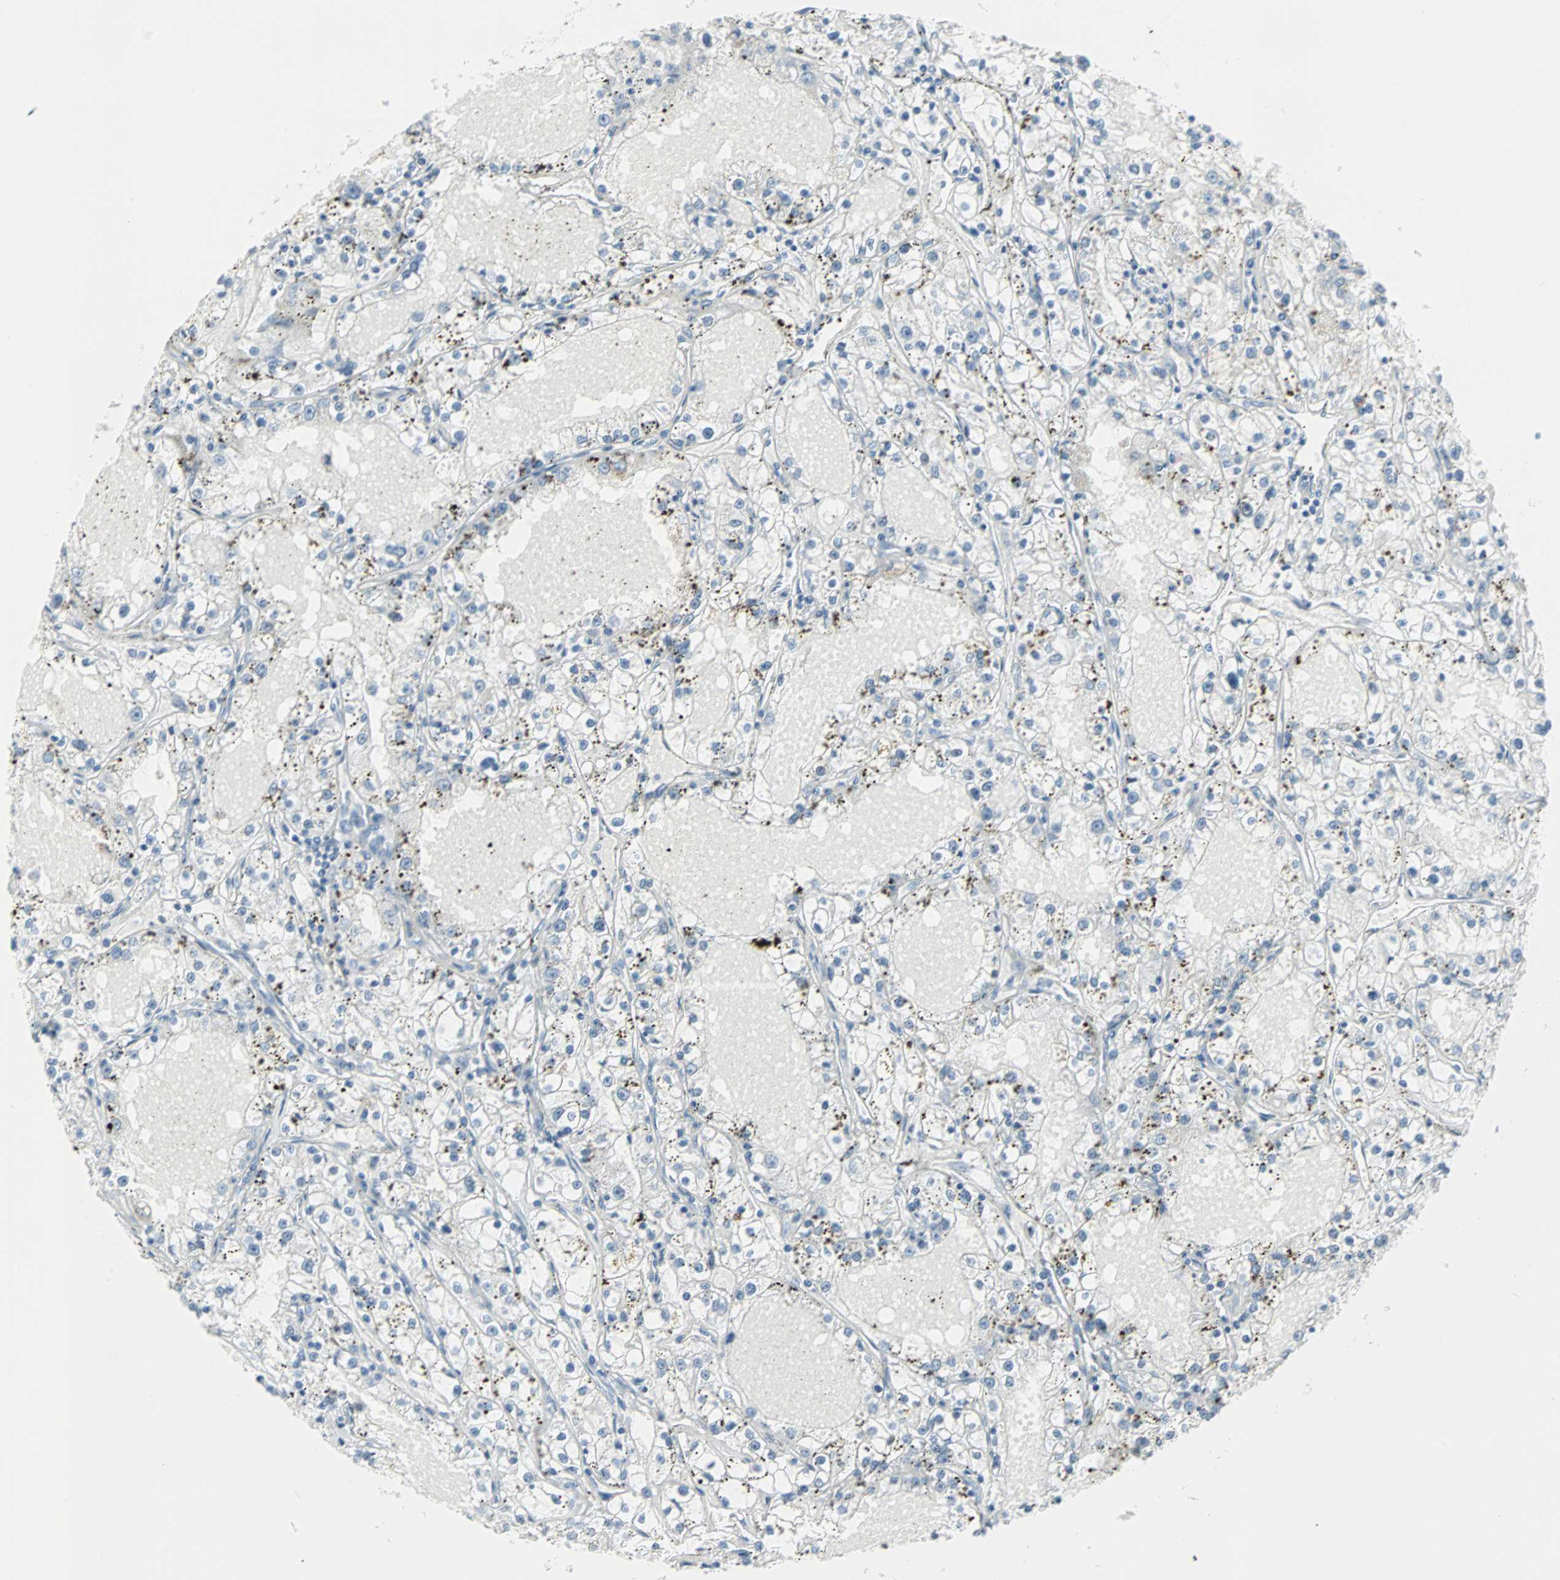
{"staining": {"intensity": "negative", "quantity": "none", "location": "none"}, "tissue": "renal cancer", "cell_type": "Tumor cells", "image_type": "cancer", "snomed": [{"axis": "morphology", "description": "Adenocarcinoma, NOS"}, {"axis": "topography", "description": "Kidney"}], "caption": "Tumor cells show no significant positivity in renal cancer (adenocarcinoma). The staining was performed using DAB to visualize the protein expression in brown, while the nuclei were stained in blue with hematoxylin (Magnification: 20x).", "gene": "STX1A", "patient": {"sex": "male", "age": 56}}